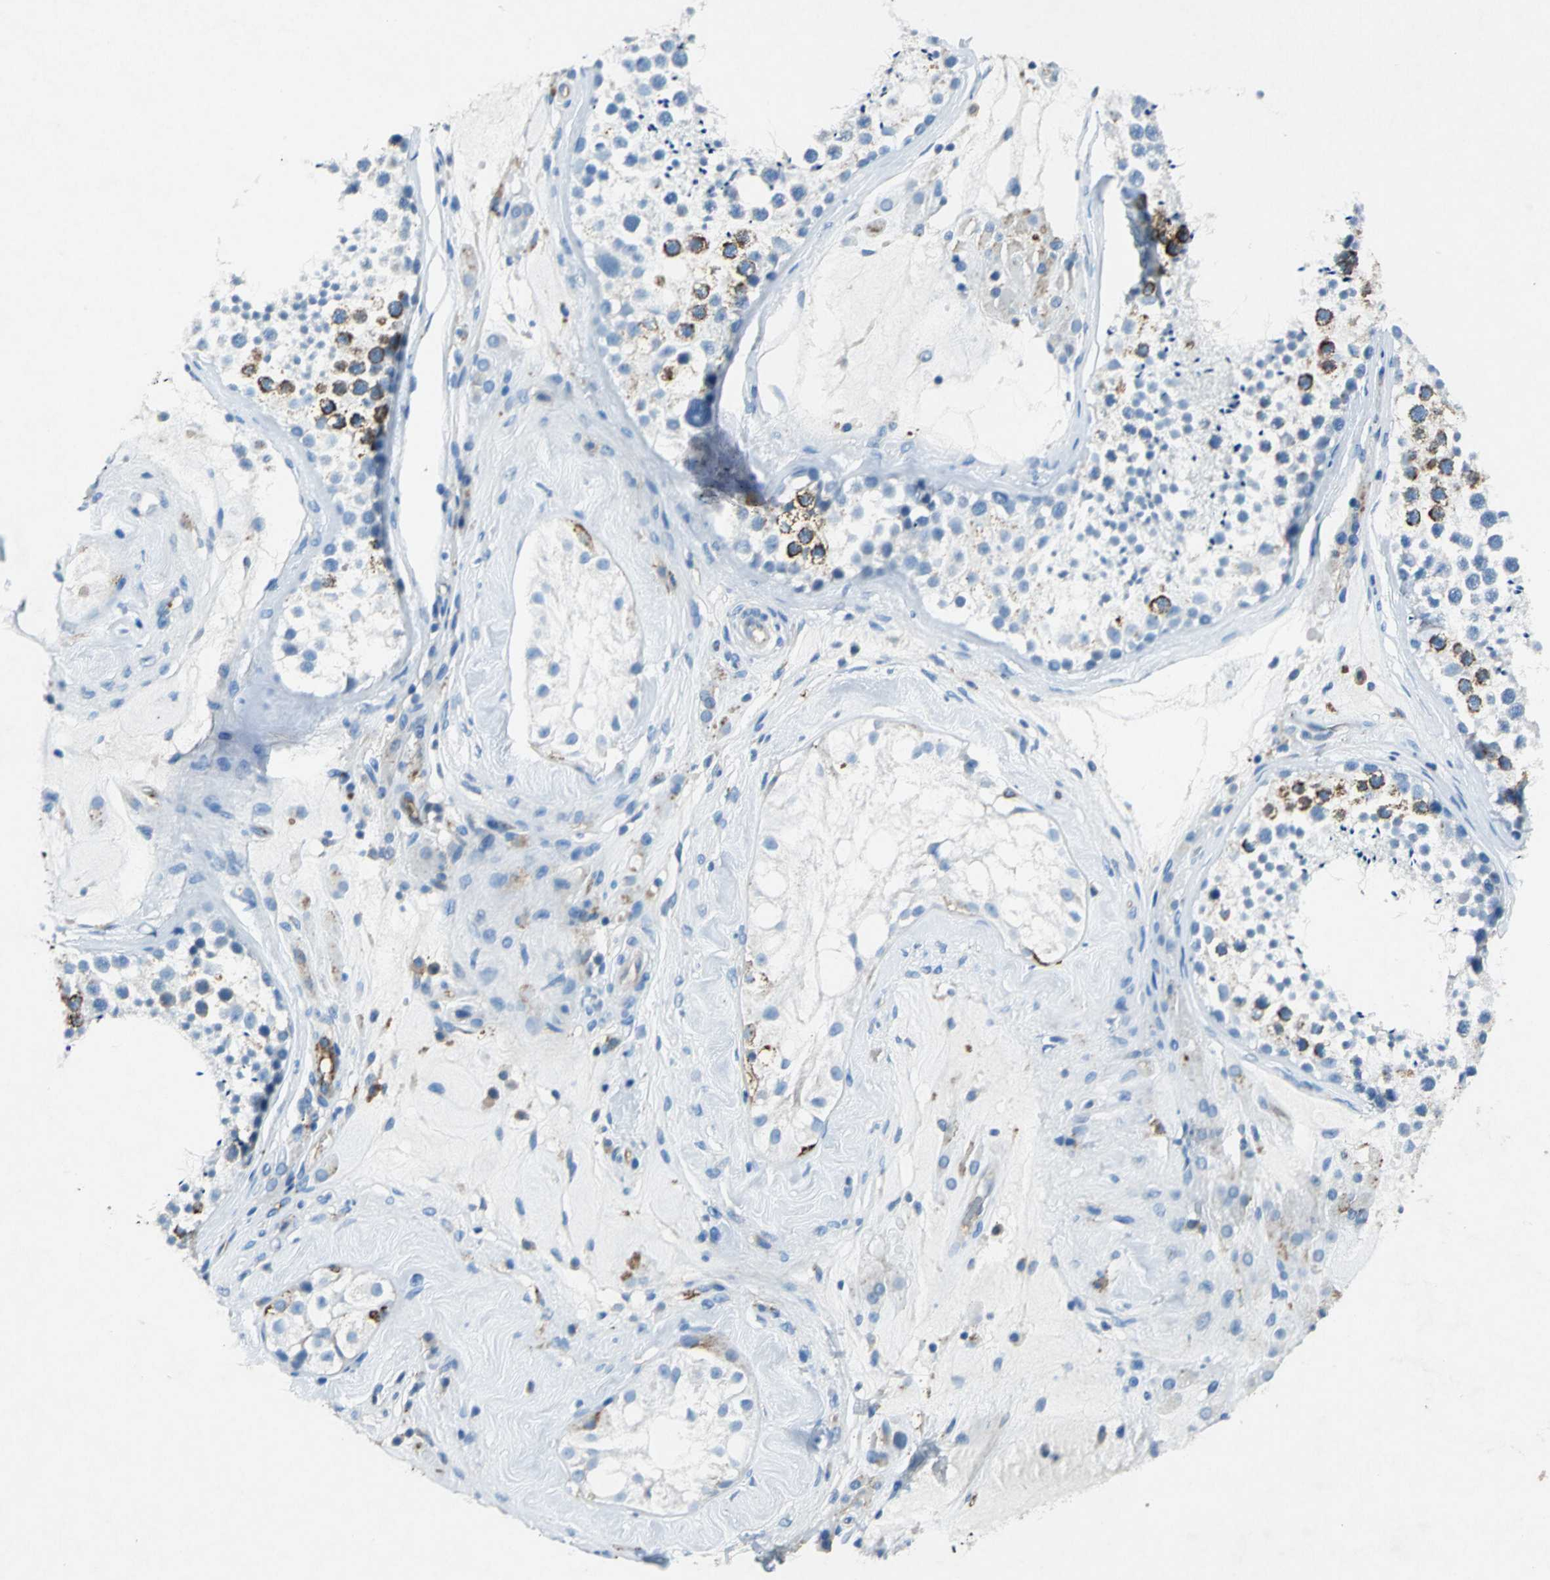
{"staining": {"intensity": "moderate", "quantity": "<25%", "location": "cytoplasmic/membranous"}, "tissue": "testis", "cell_type": "Cells in seminiferous ducts", "image_type": "normal", "snomed": [{"axis": "morphology", "description": "Normal tissue, NOS"}, {"axis": "topography", "description": "Testis"}], "caption": "The immunohistochemical stain highlights moderate cytoplasmic/membranous staining in cells in seminiferous ducts of benign testis.", "gene": "RPS13", "patient": {"sex": "male", "age": 46}}